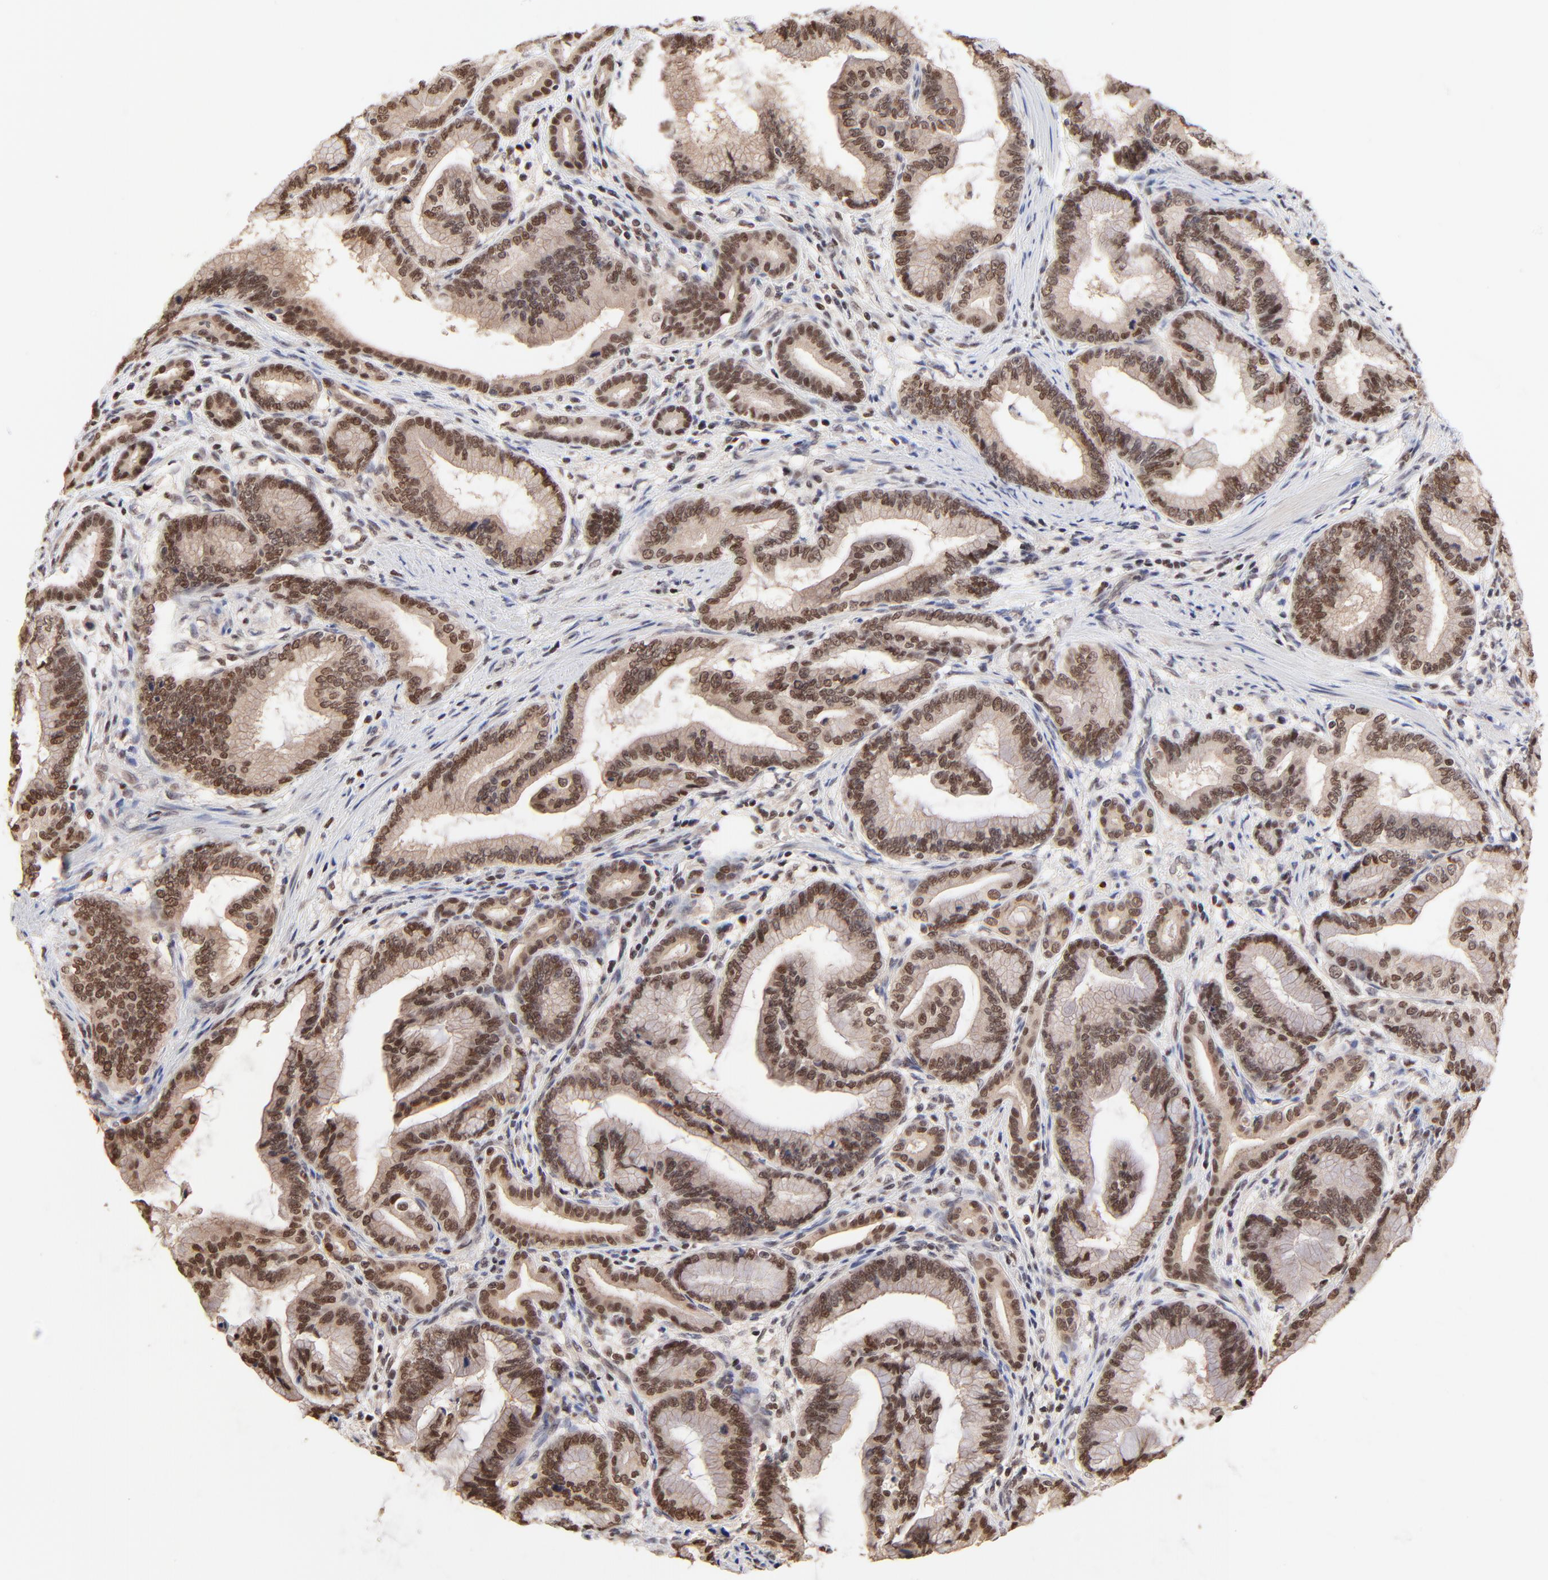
{"staining": {"intensity": "moderate", "quantity": ">75%", "location": "cytoplasmic/membranous,nuclear"}, "tissue": "pancreatic cancer", "cell_type": "Tumor cells", "image_type": "cancer", "snomed": [{"axis": "morphology", "description": "Adenocarcinoma, NOS"}, {"axis": "topography", "description": "Pancreas"}], "caption": "An IHC micrograph of neoplastic tissue is shown. Protein staining in brown shows moderate cytoplasmic/membranous and nuclear positivity in adenocarcinoma (pancreatic) within tumor cells. (Brightfield microscopy of DAB IHC at high magnification).", "gene": "DSN1", "patient": {"sex": "female", "age": 64}}